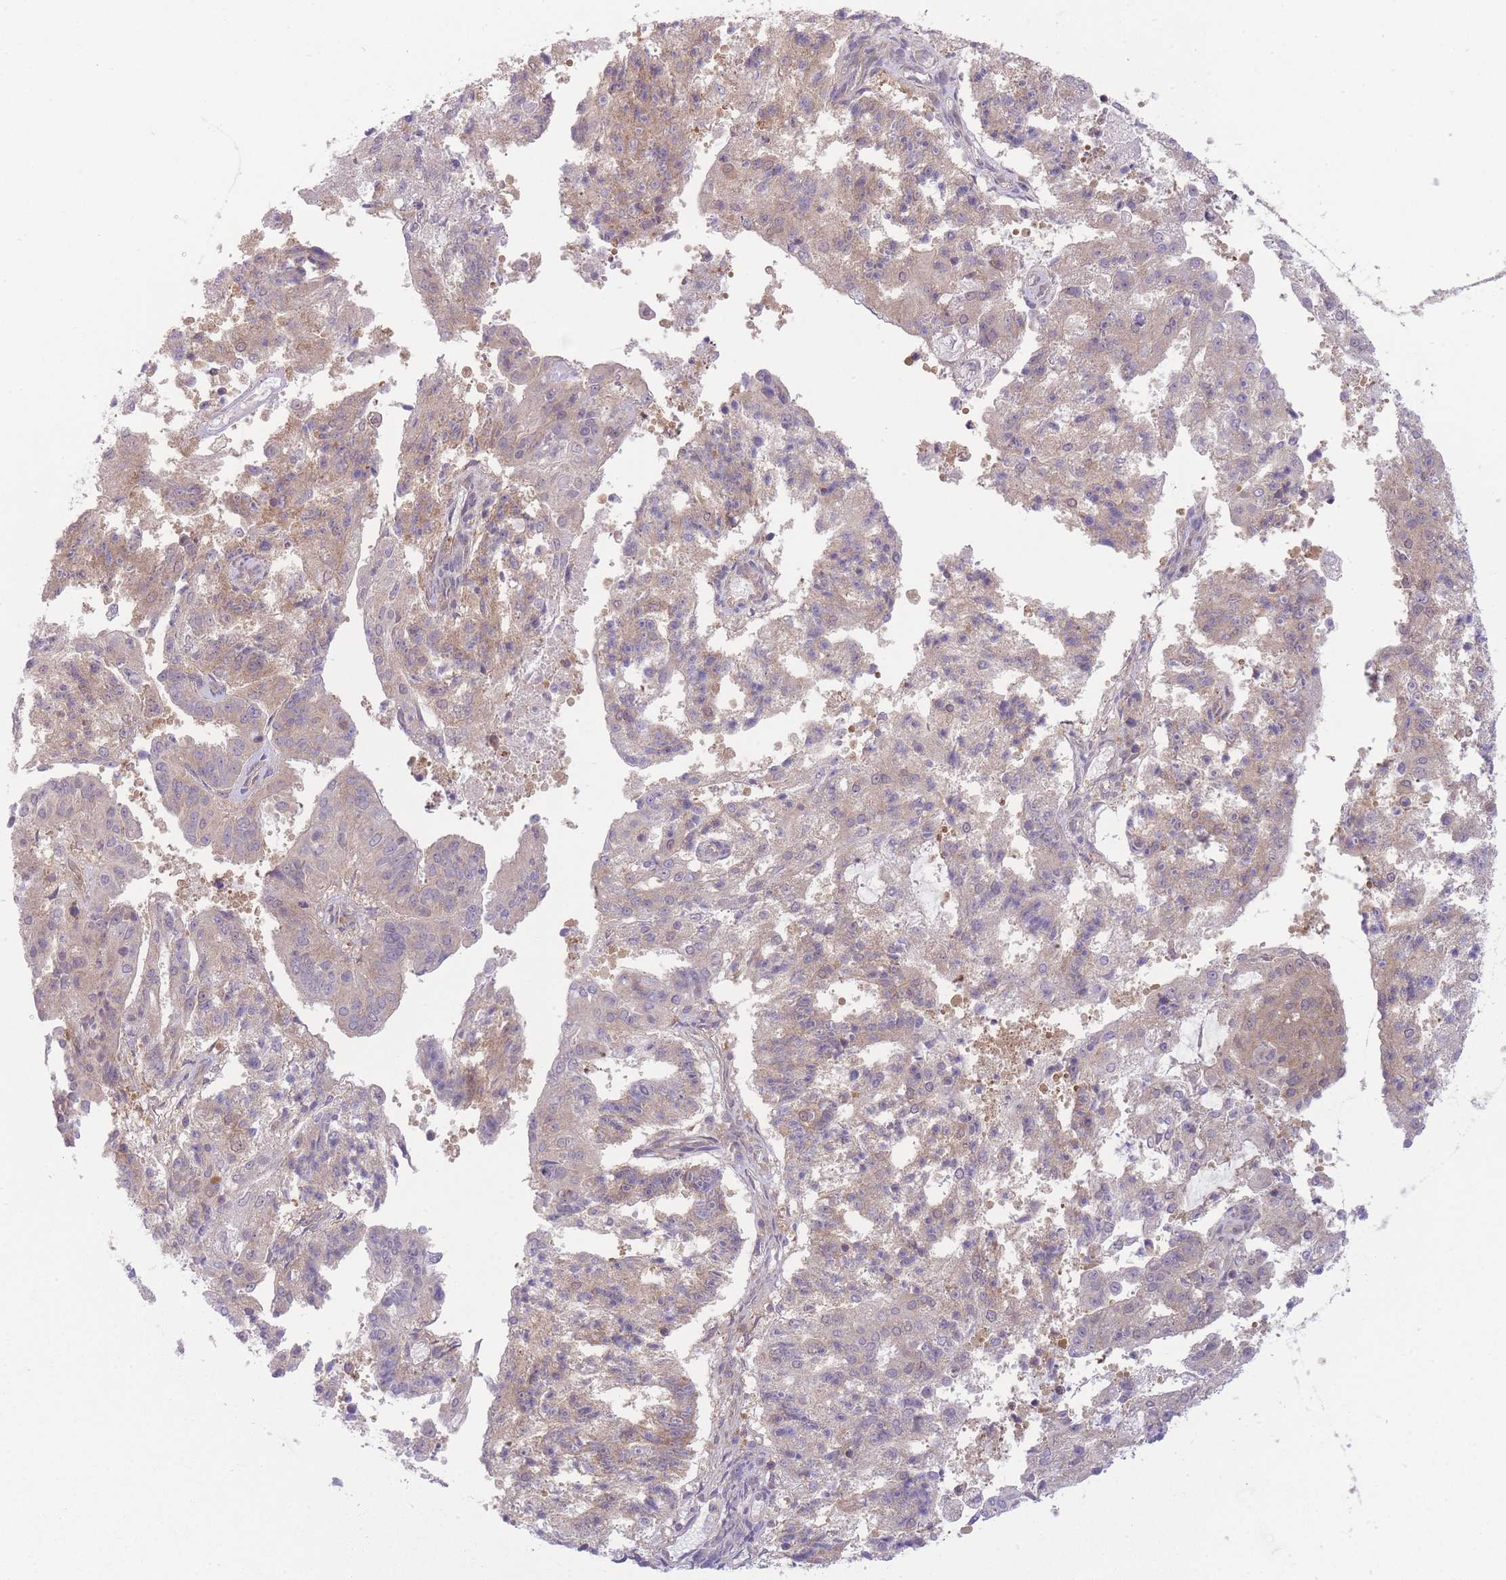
{"staining": {"intensity": "weak", "quantity": "<25%", "location": "cytoplasmic/membranous"}, "tissue": "endometrial cancer", "cell_type": "Tumor cells", "image_type": "cancer", "snomed": [{"axis": "morphology", "description": "Adenocarcinoma, NOS"}, {"axis": "topography", "description": "Endometrium"}], "caption": "Human adenocarcinoma (endometrial) stained for a protein using IHC displays no staining in tumor cells.", "gene": "PFDN6", "patient": {"sex": "female", "age": 82}}